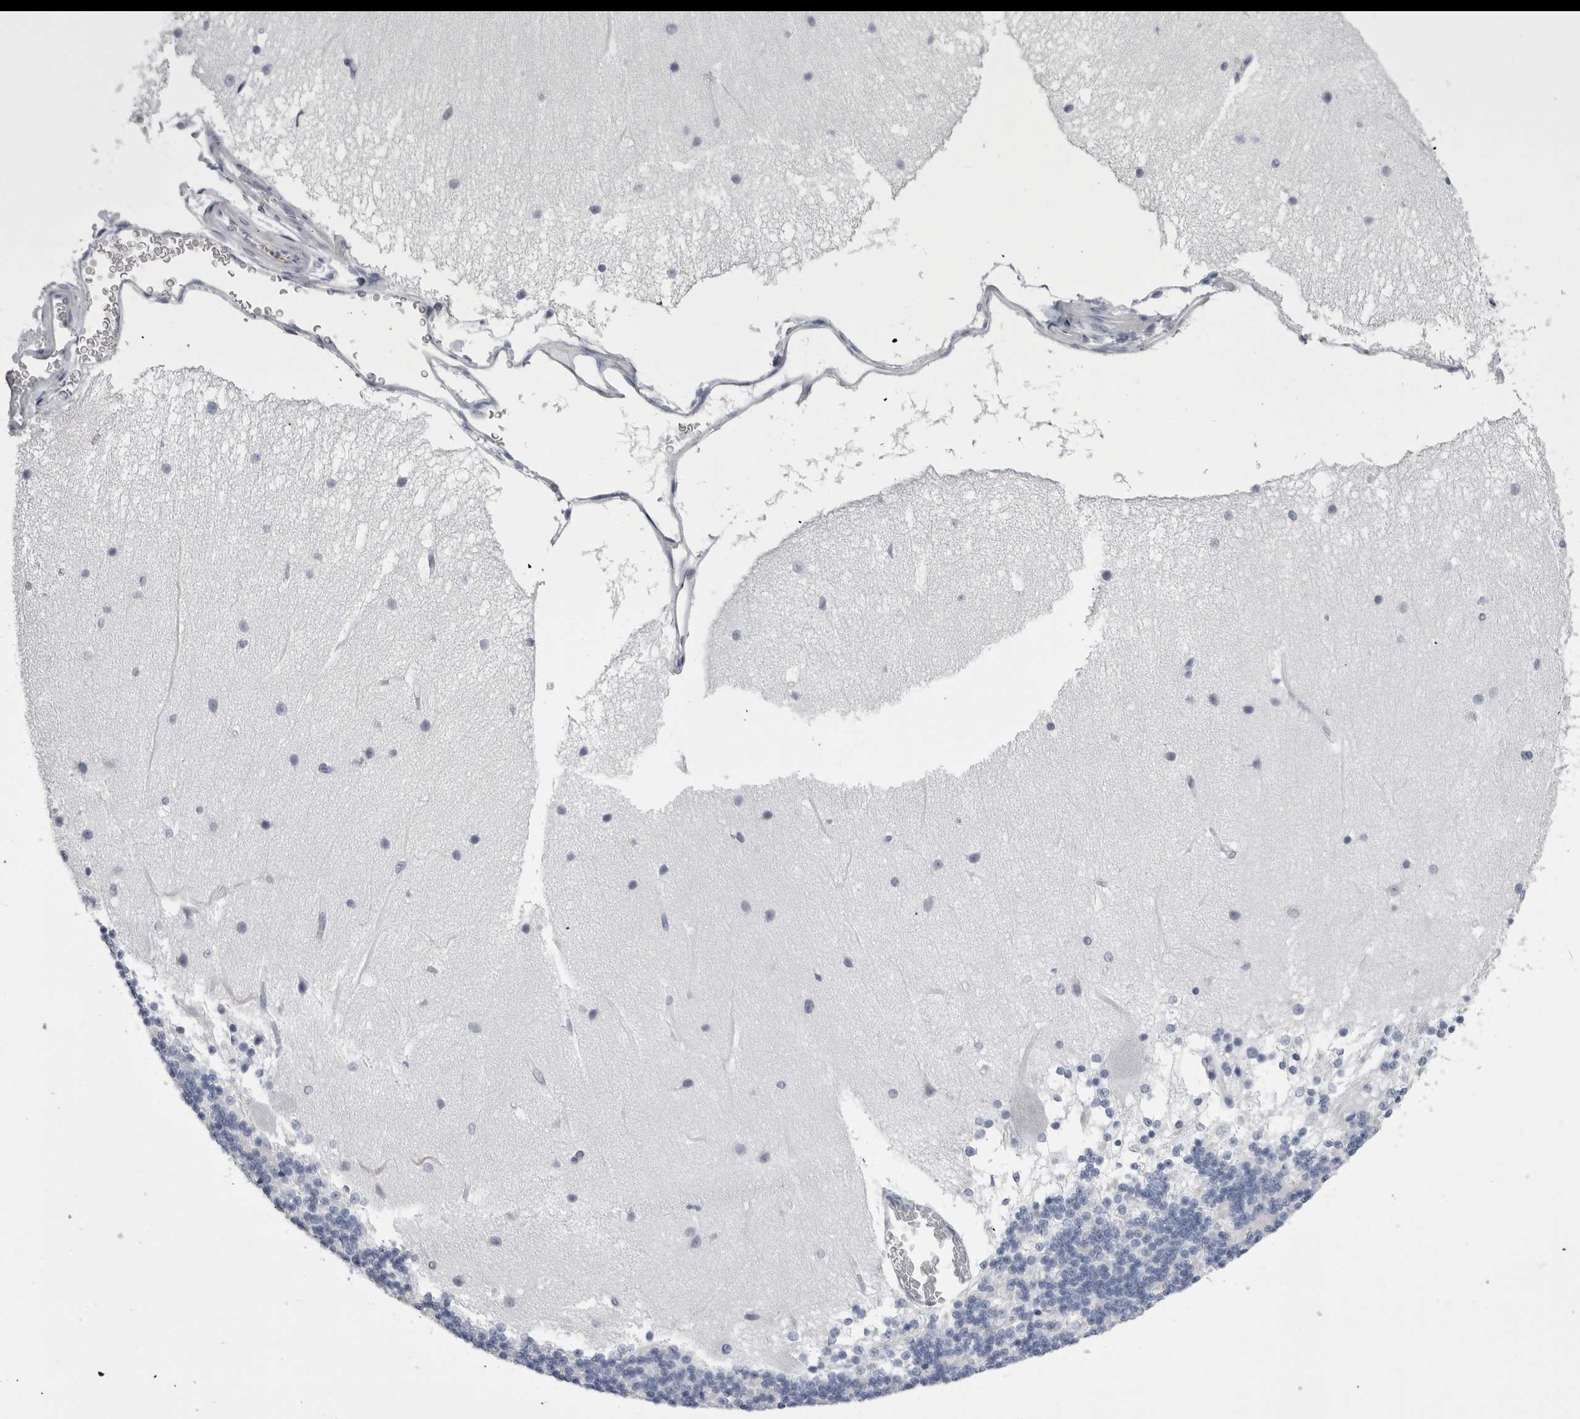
{"staining": {"intensity": "negative", "quantity": "none", "location": "none"}, "tissue": "cerebellum", "cell_type": "Cells in granular layer", "image_type": "normal", "snomed": [{"axis": "morphology", "description": "Normal tissue, NOS"}, {"axis": "topography", "description": "Cerebellum"}], "caption": "An IHC image of normal cerebellum is shown. There is no staining in cells in granular layer of cerebellum.", "gene": "ALDH8A1", "patient": {"sex": "female", "age": 54}}